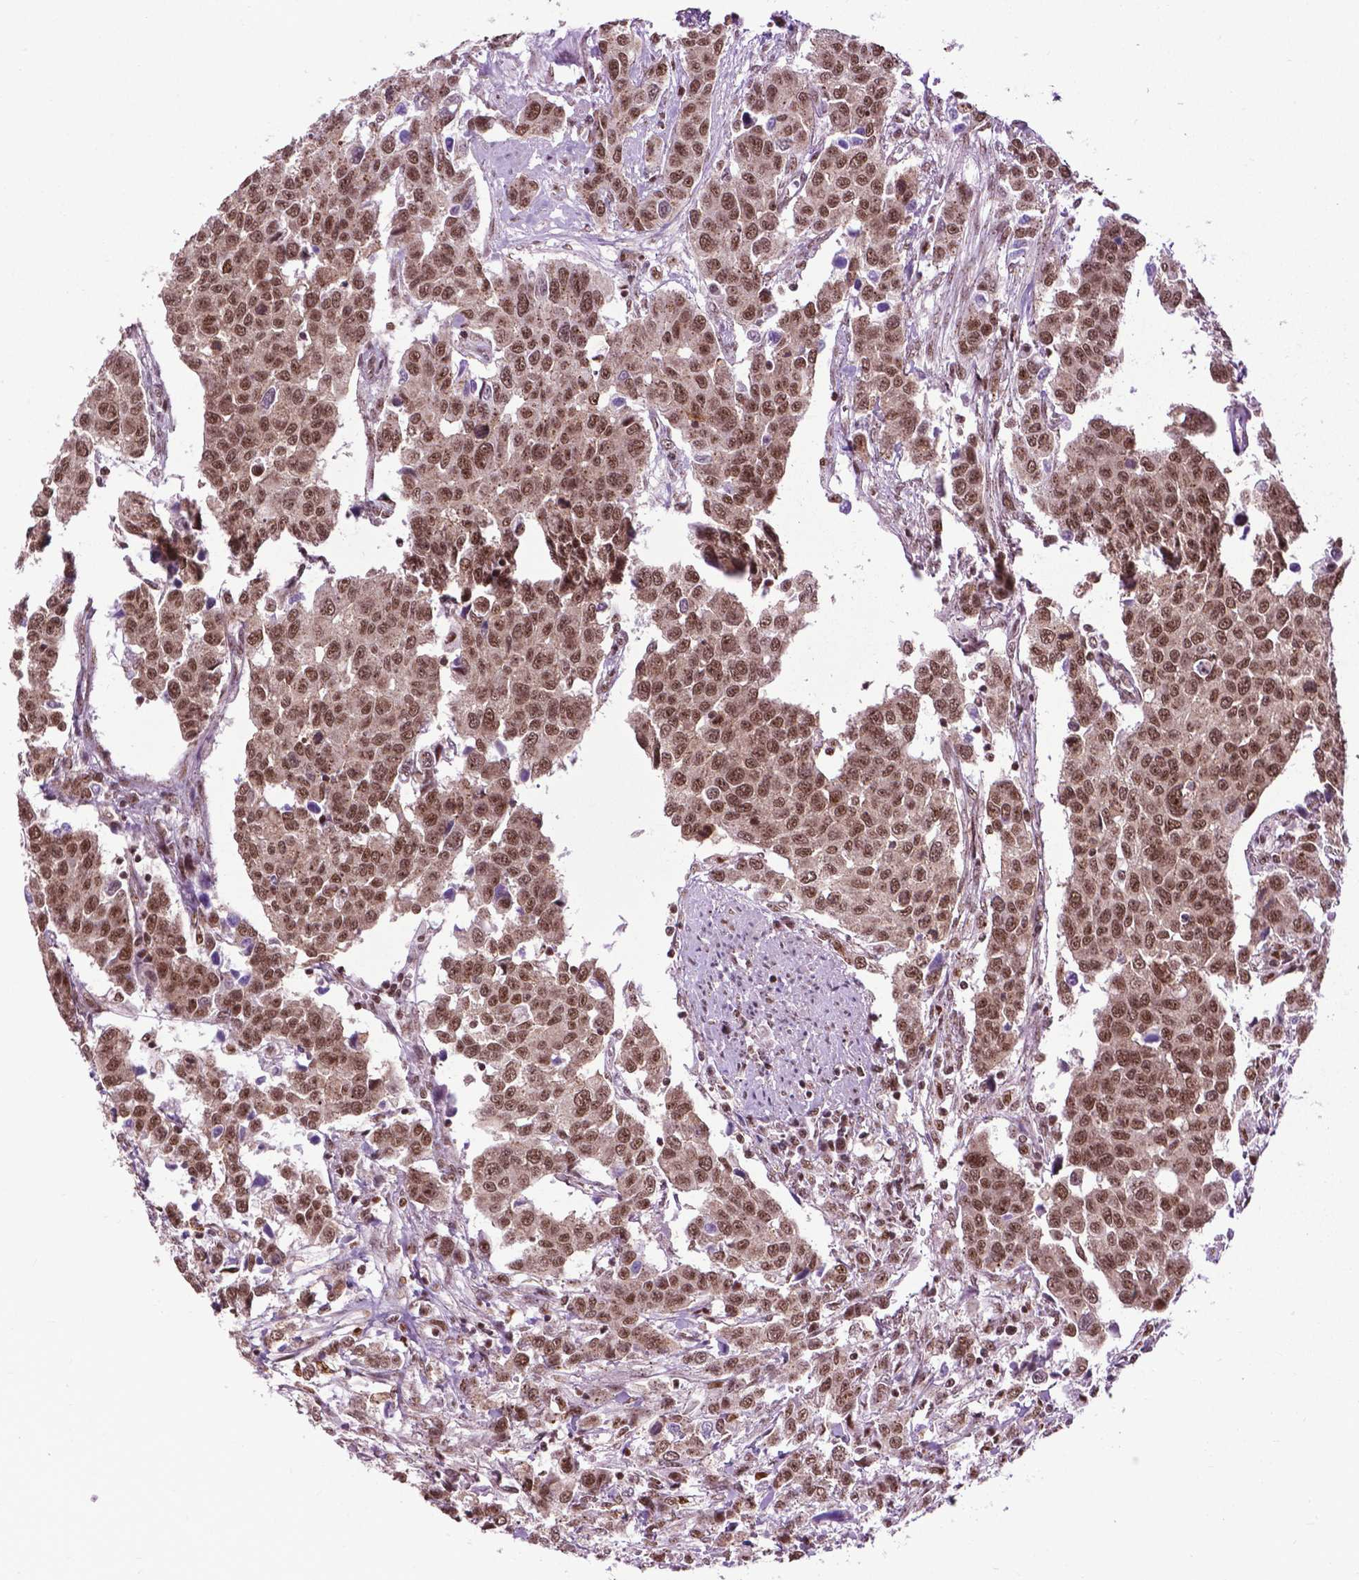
{"staining": {"intensity": "strong", "quantity": ">75%", "location": "nuclear"}, "tissue": "urothelial cancer", "cell_type": "Tumor cells", "image_type": "cancer", "snomed": [{"axis": "morphology", "description": "Urothelial carcinoma, High grade"}, {"axis": "topography", "description": "Urinary bladder"}], "caption": "Urothelial carcinoma (high-grade) stained with a brown dye shows strong nuclear positive staining in approximately >75% of tumor cells.", "gene": "EAF1", "patient": {"sex": "female", "age": 58}}